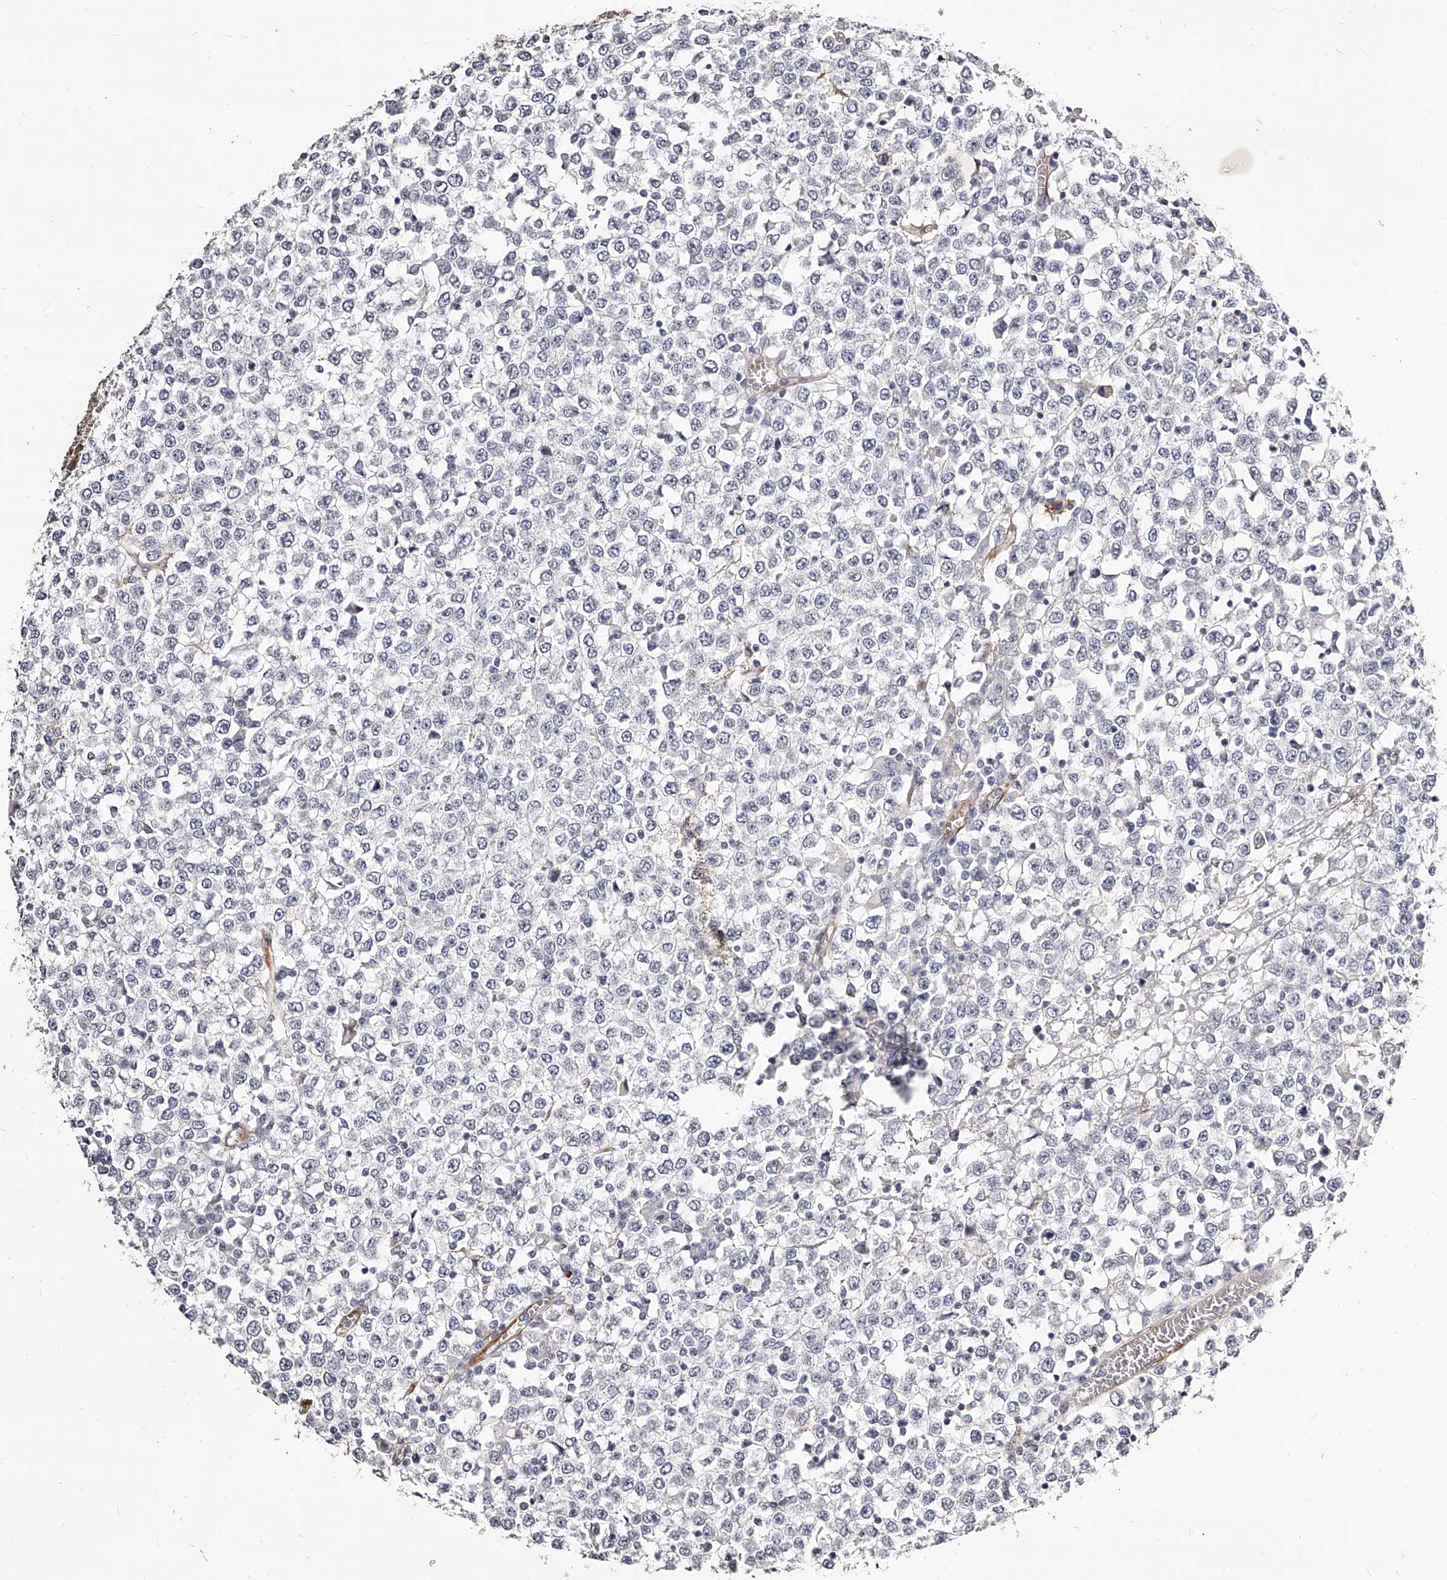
{"staining": {"intensity": "negative", "quantity": "none", "location": "none"}, "tissue": "testis cancer", "cell_type": "Tumor cells", "image_type": "cancer", "snomed": [{"axis": "morphology", "description": "Seminoma, NOS"}, {"axis": "topography", "description": "Testis"}], "caption": "Photomicrograph shows no protein staining in tumor cells of testis seminoma tissue. (DAB immunohistochemistry visualized using brightfield microscopy, high magnification).", "gene": "CD82", "patient": {"sex": "male", "age": 65}}